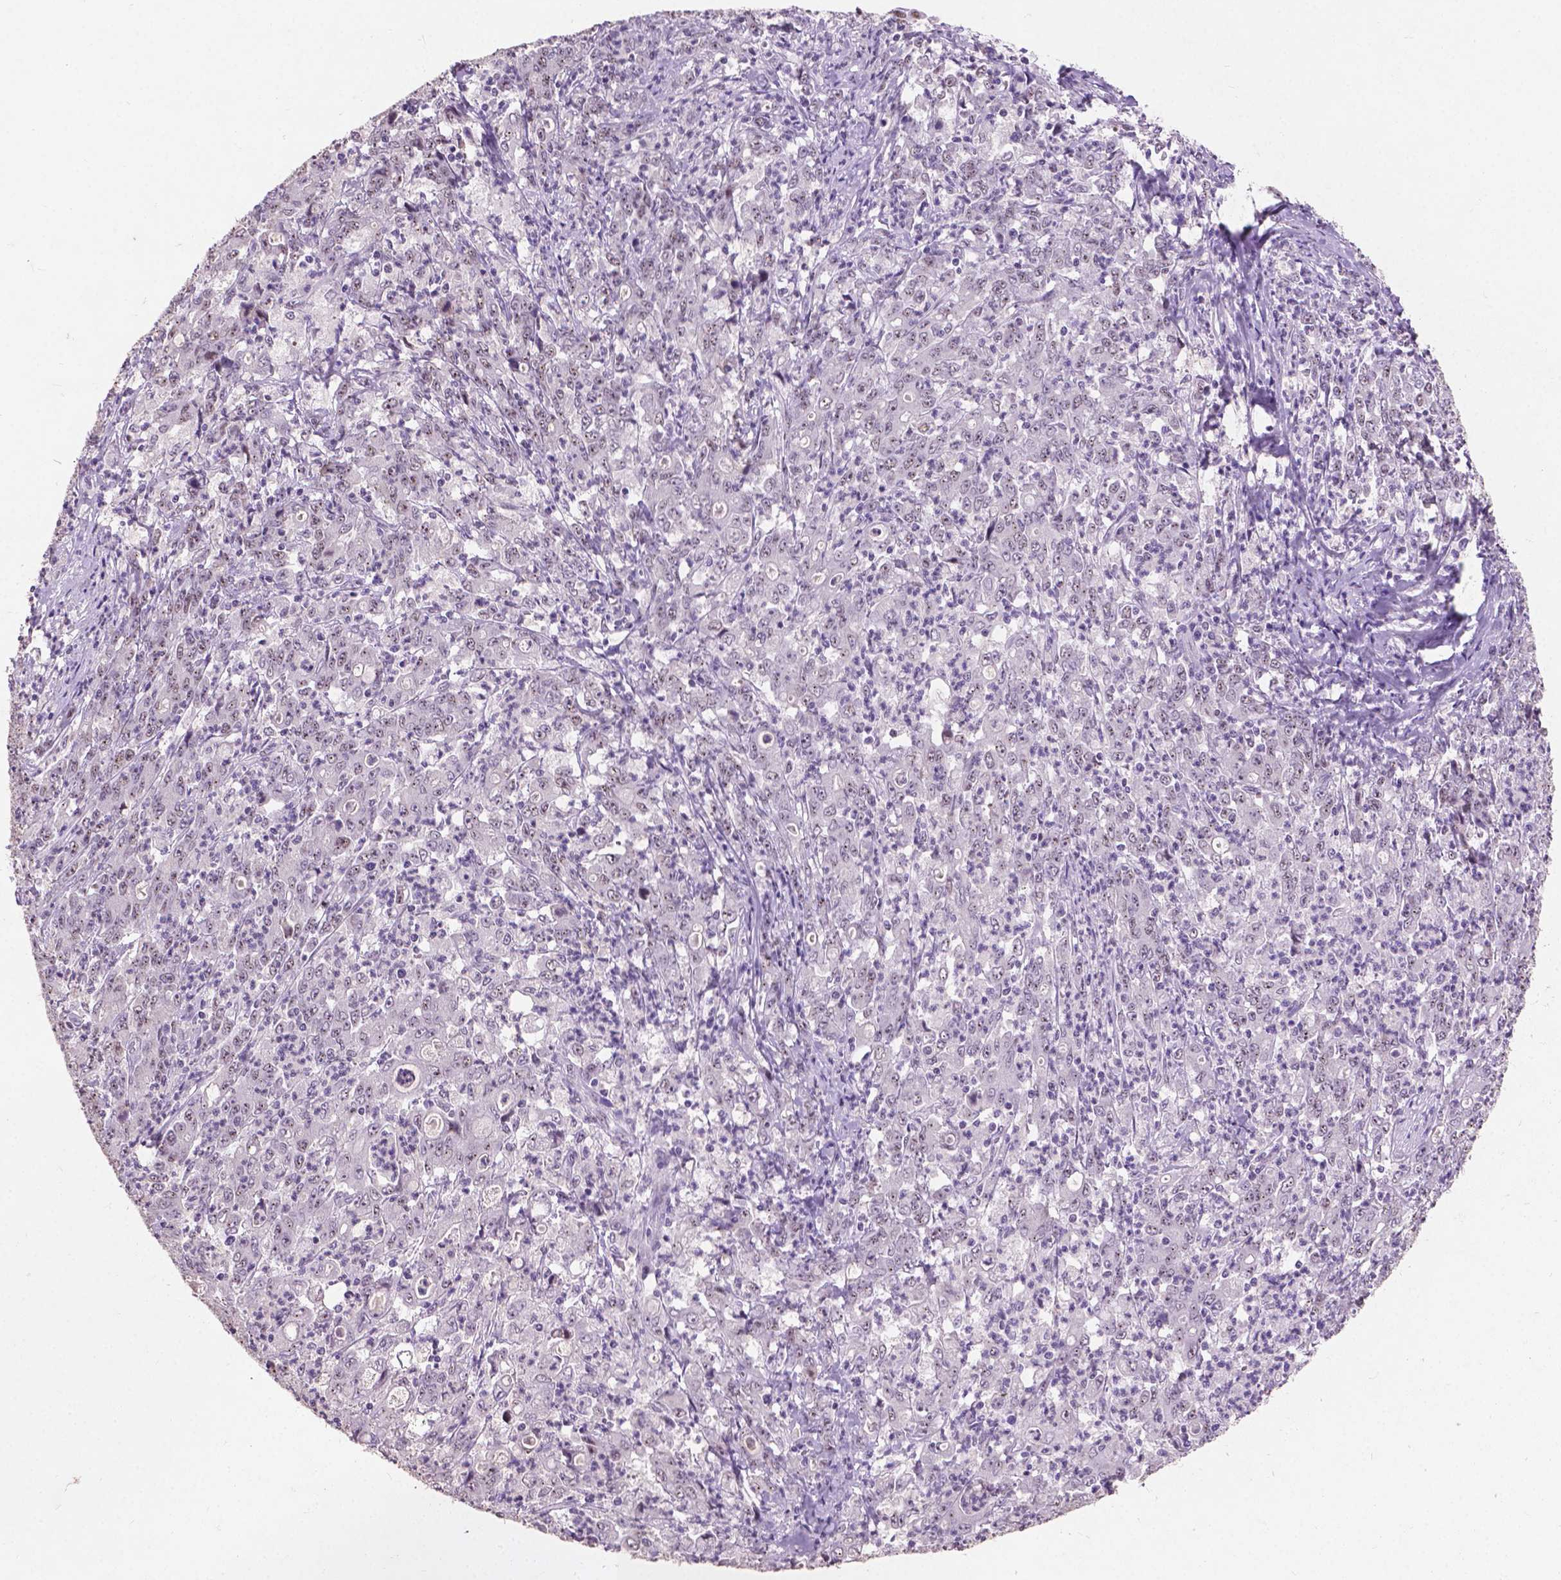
{"staining": {"intensity": "negative", "quantity": "none", "location": "none"}, "tissue": "stomach cancer", "cell_type": "Tumor cells", "image_type": "cancer", "snomed": [{"axis": "morphology", "description": "Adenocarcinoma, NOS"}, {"axis": "topography", "description": "Stomach, lower"}], "caption": "DAB (3,3'-diaminobenzidine) immunohistochemical staining of stomach adenocarcinoma demonstrates no significant staining in tumor cells.", "gene": "COIL", "patient": {"sex": "female", "age": 71}}